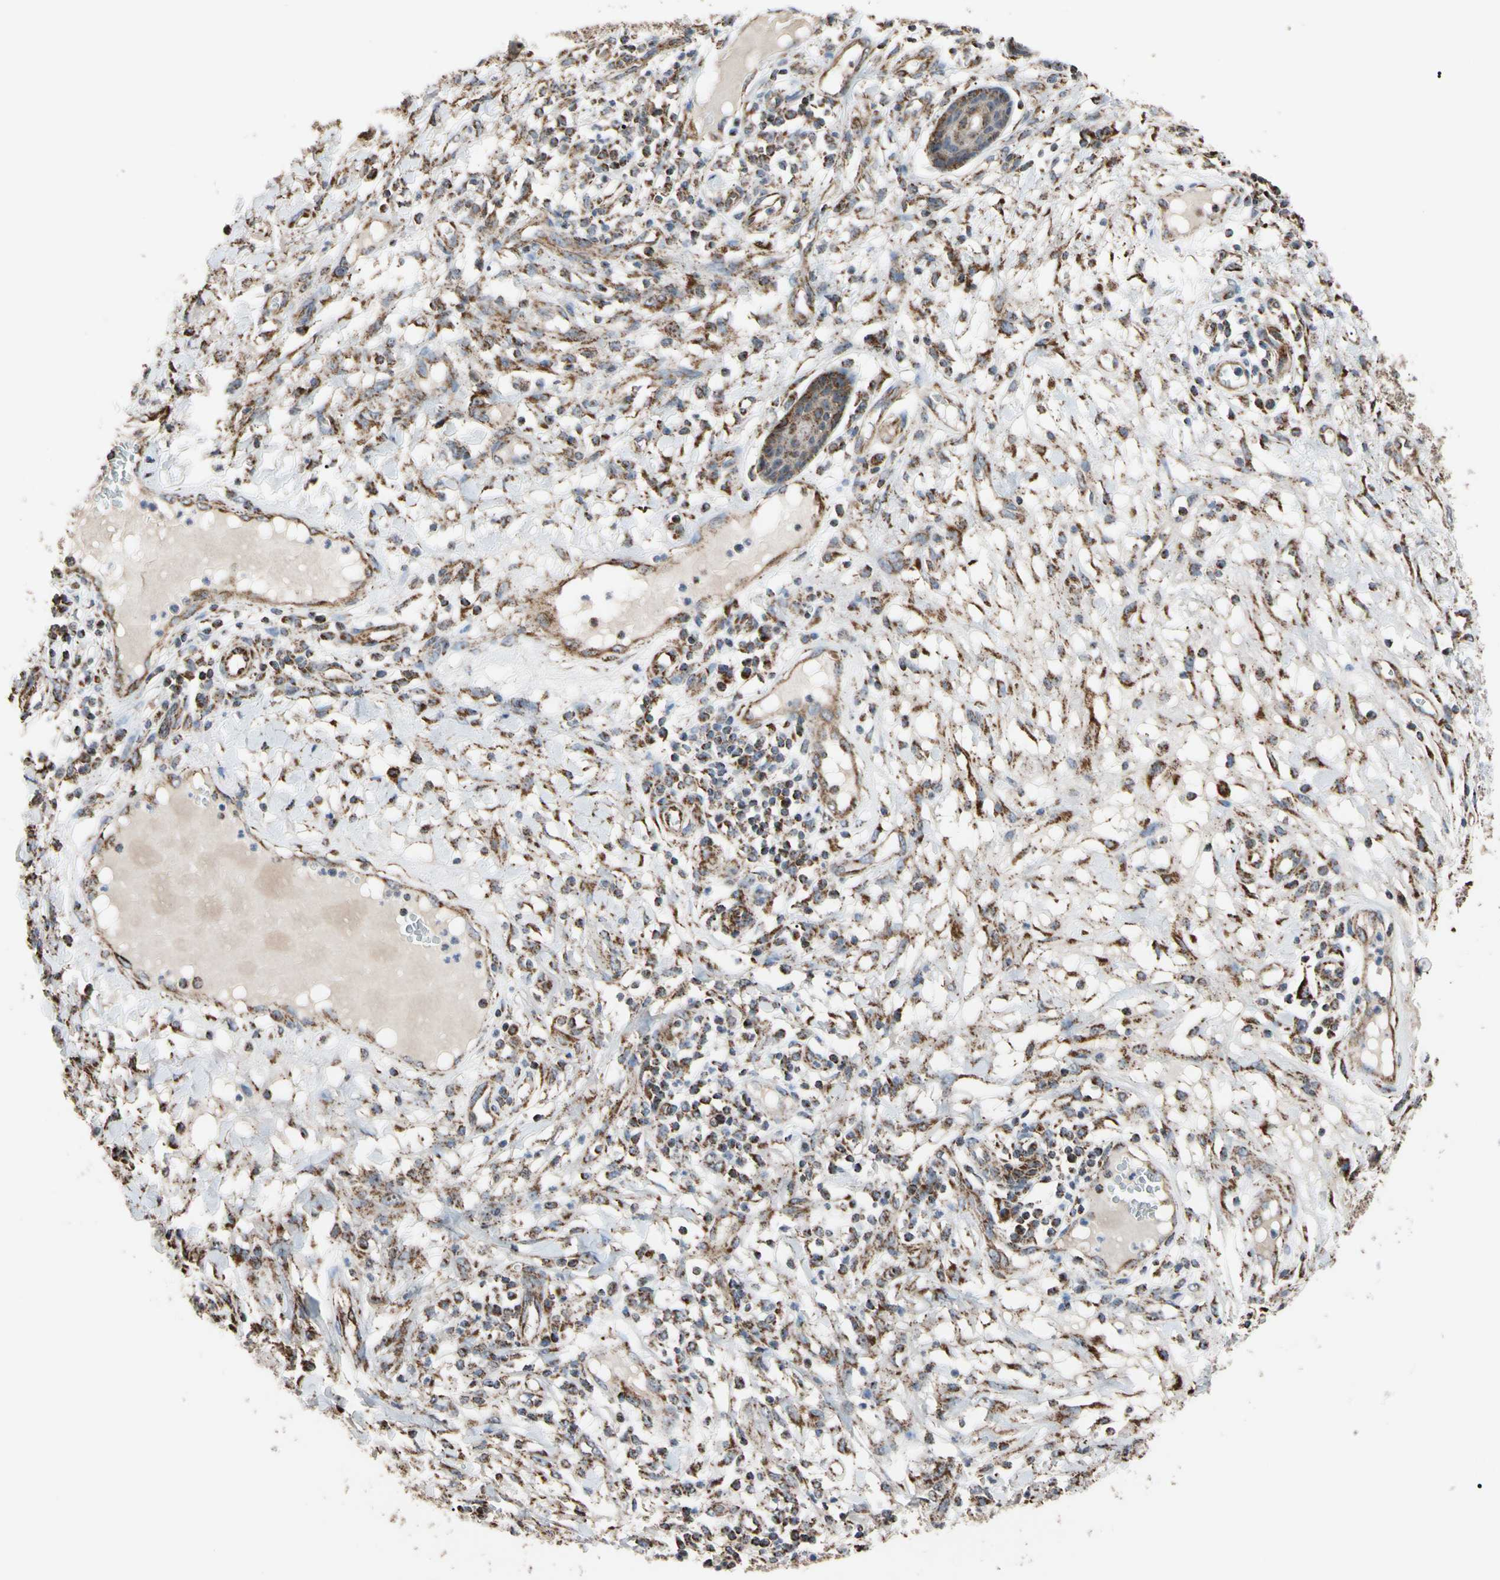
{"staining": {"intensity": "strong", "quantity": ">75%", "location": "cytoplasmic/membranous,nuclear"}, "tissue": "skin cancer", "cell_type": "Tumor cells", "image_type": "cancer", "snomed": [{"axis": "morphology", "description": "Squamous cell carcinoma, NOS"}, {"axis": "topography", "description": "Skin"}], "caption": "Squamous cell carcinoma (skin) stained with a protein marker displays strong staining in tumor cells.", "gene": "FAM110B", "patient": {"sex": "female", "age": 78}}